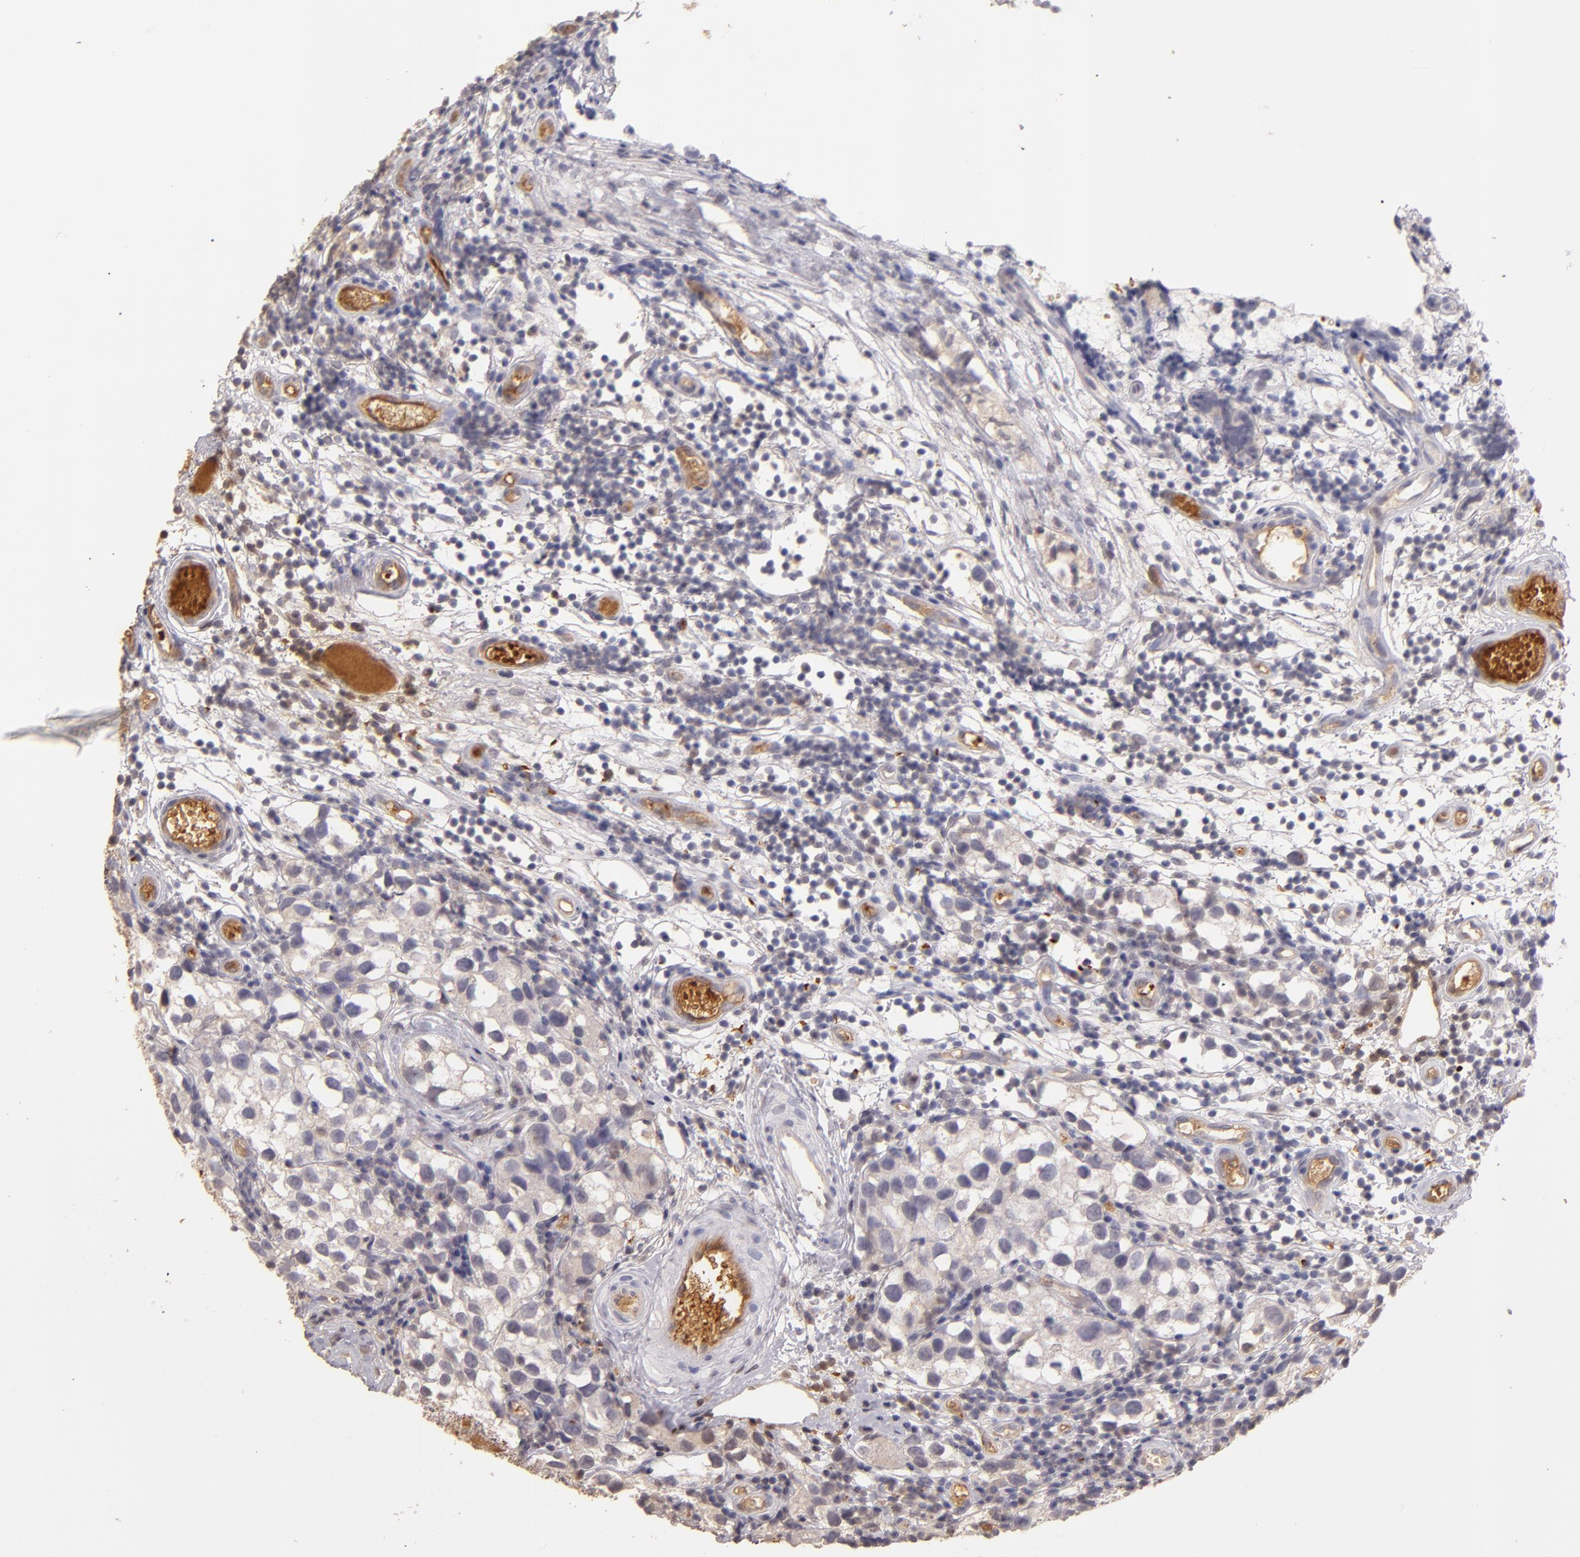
{"staining": {"intensity": "weak", "quantity": "25%-75%", "location": "cytoplasmic/membranous"}, "tissue": "testis cancer", "cell_type": "Tumor cells", "image_type": "cancer", "snomed": [{"axis": "morphology", "description": "Seminoma, NOS"}, {"axis": "topography", "description": "Testis"}], "caption": "The photomicrograph displays staining of testis seminoma, revealing weak cytoplasmic/membranous protein expression (brown color) within tumor cells.", "gene": "SERPINC1", "patient": {"sex": "male", "age": 39}}